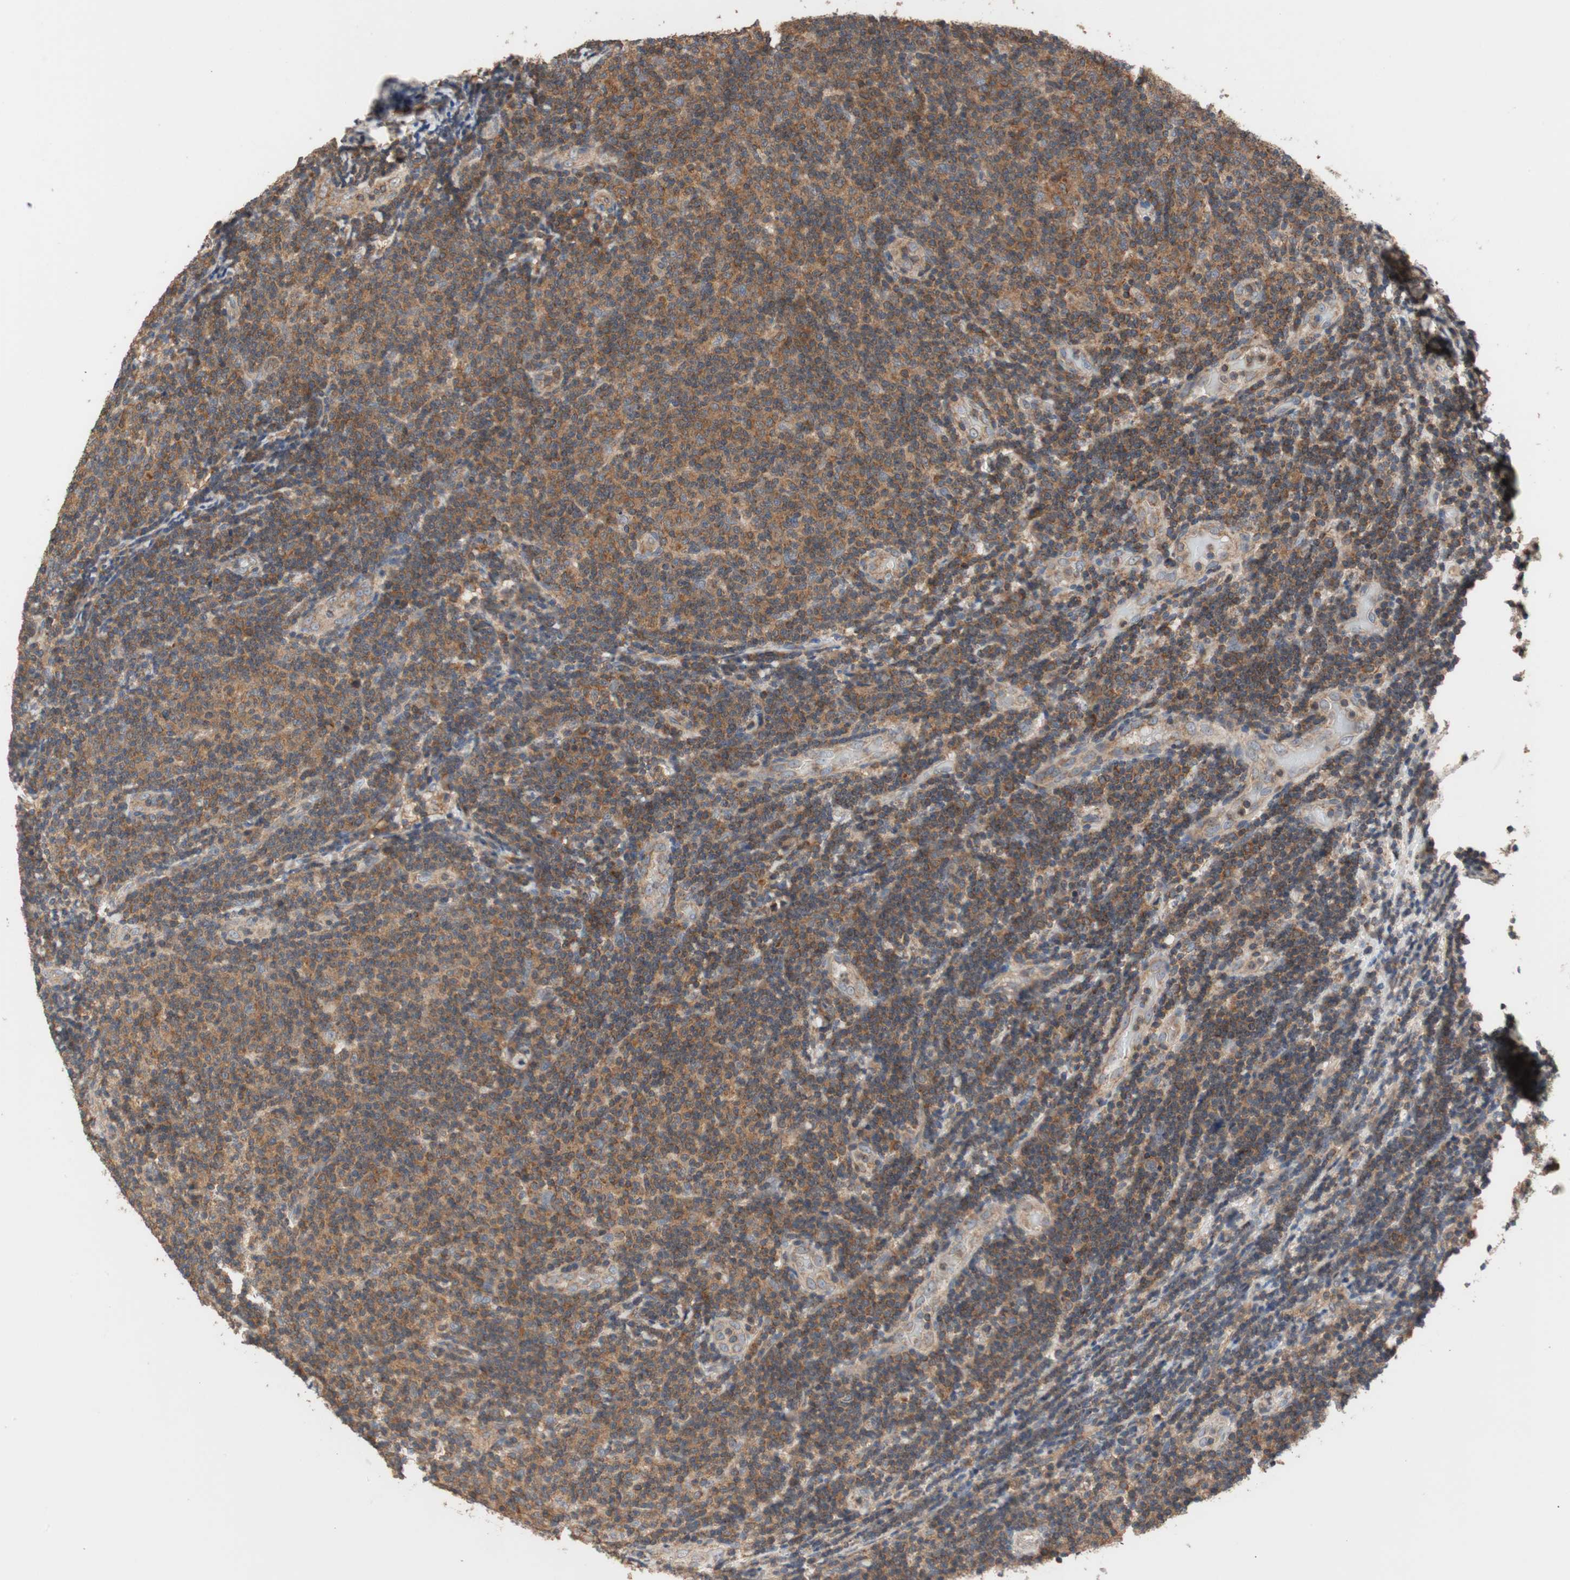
{"staining": {"intensity": "moderate", "quantity": ">75%", "location": "cytoplasmic/membranous"}, "tissue": "lymphoma", "cell_type": "Tumor cells", "image_type": "cancer", "snomed": [{"axis": "morphology", "description": "Malignant lymphoma, non-Hodgkin's type, Low grade"}, {"axis": "topography", "description": "Lymph node"}], "caption": "Protein expression analysis of low-grade malignant lymphoma, non-Hodgkin's type shows moderate cytoplasmic/membranous expression in about >75% of tumor cells. Using DAB (brown) and hematoxylin (blue) stains, captured at high magnification using brightfield microscopy.", "gene": "MAP4K2", "patient": {"sex": "male", "age": 83}}